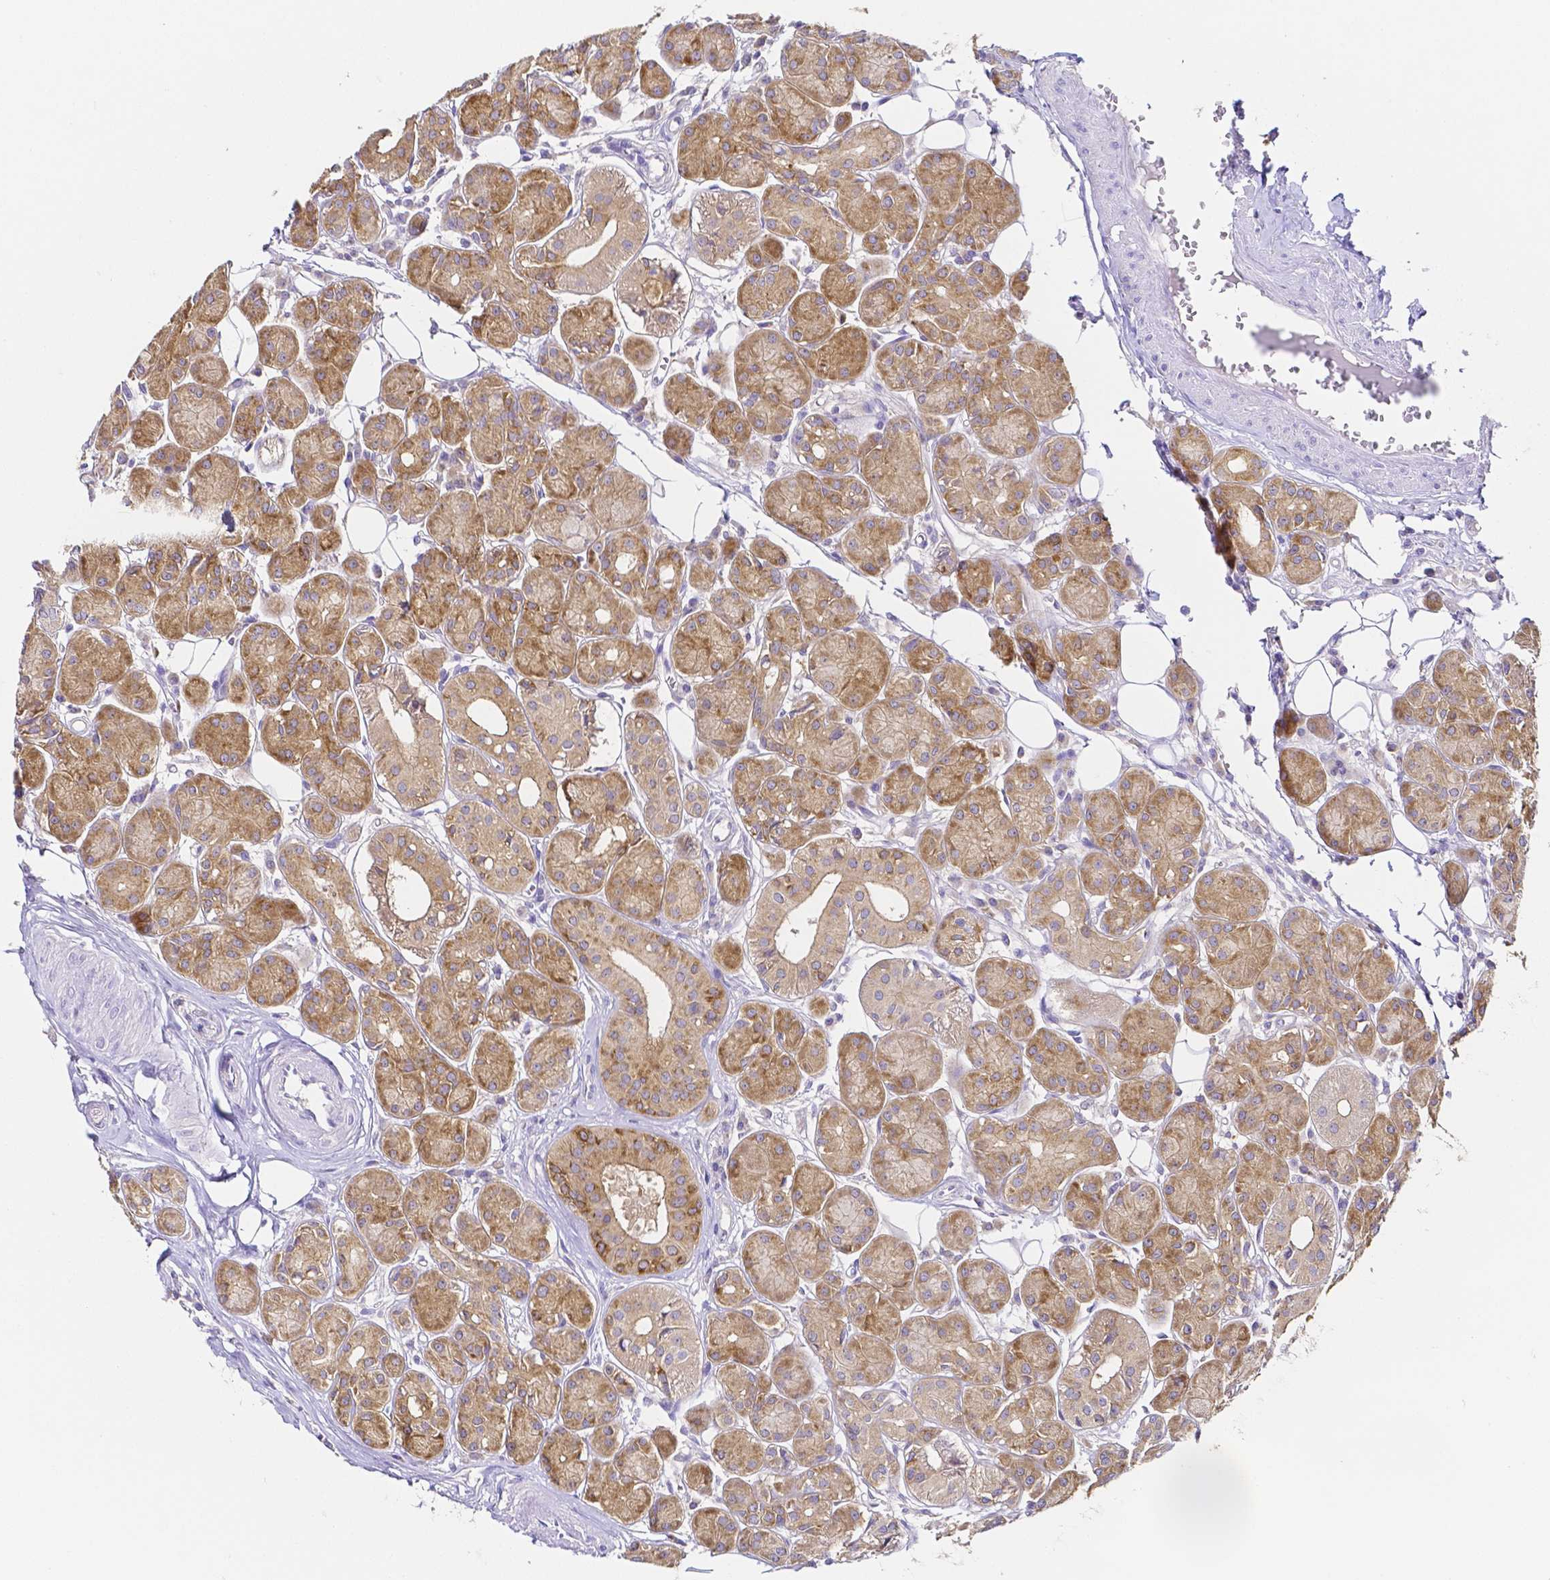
{"staining": {"intensity": "moderate", "quantity": ">75%", "location": "cytoplasmic/membranous"}, "tissue": "head and neck cancer", "cell_type": "Tumor cells", "image_type": "cancer", "snomed": [{"axis": "morphology", "description": "Squamous cell carcinoma, NOS"}, {"axis": "topography", "description": "Lymph node"}, {"axis": "topography", "description": "Salivary gland"}, {"axis": "topography", "description": "Head-Neck"}], "caption": "High-magnification brightfield microscopy of squamous cell carcinoma (head and neck) stained with DAB (brown) and counterstained with hematoxylin (blue). tumor cells exhibit moderate cytoplasmic/membranous expression is seen in about>75% of cells.", "gene": "PKP3", "patient": {"sex": "female", "age": 74}}